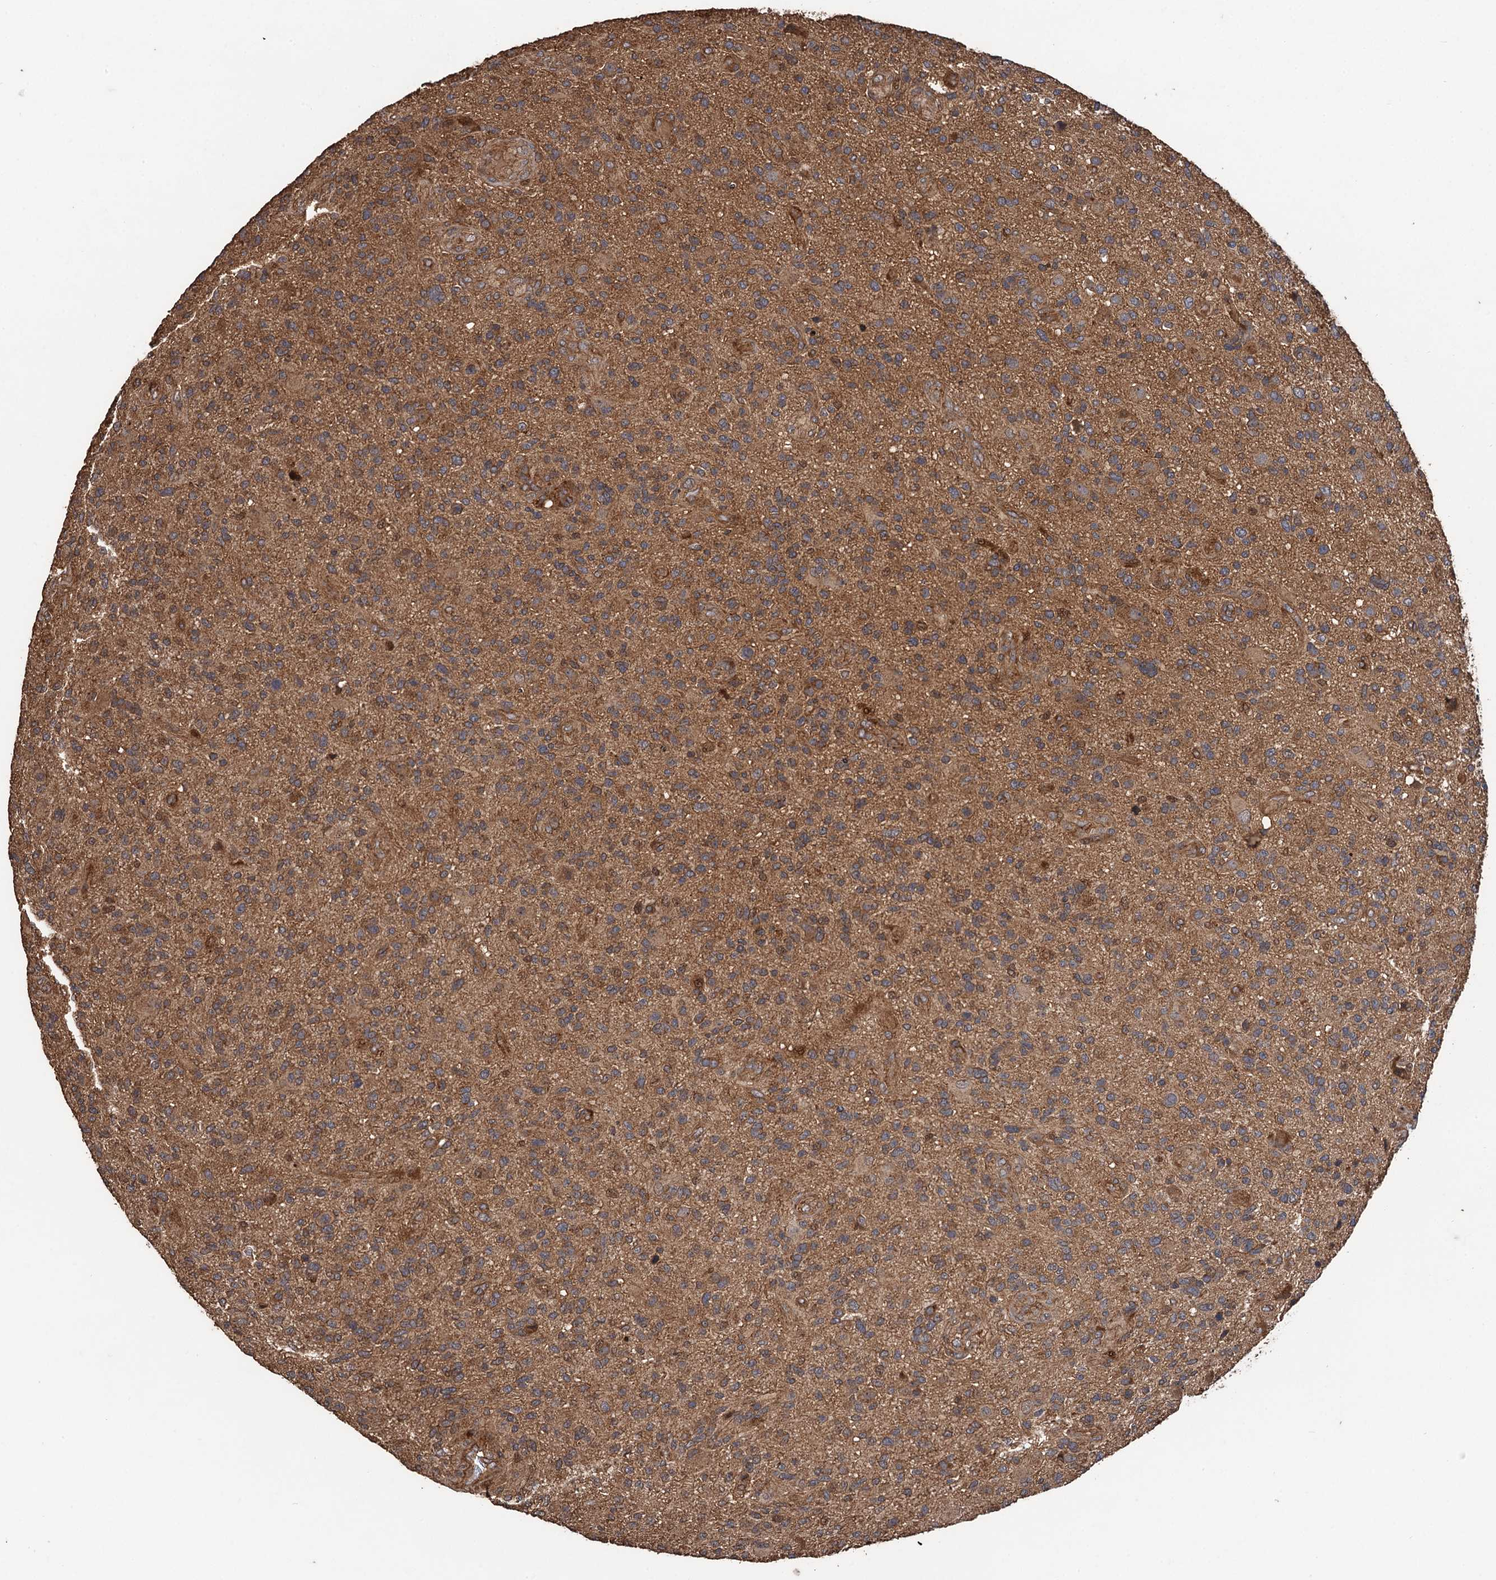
{"staining": {"intensity": "moderate", "quantity": ">75%", "location": "cytoplasmic/membranous"}, "tissue": "glioma", "cell_type": "Tumor cells", "image_type": "cancer", "snomed": [{"axis": "morphology", "description": "Glioma, malignant, High grade"}, {"axis": "topography", "description": "Brain"}], "caption": "Approximately >75% of tumor cells in glioma display moderate cytoplasmic/membranous protein expression as visualized by brown immunohistochemical staining.", "gene": "TMEM39B", "patient": {"sex": "male", "age": 47}}